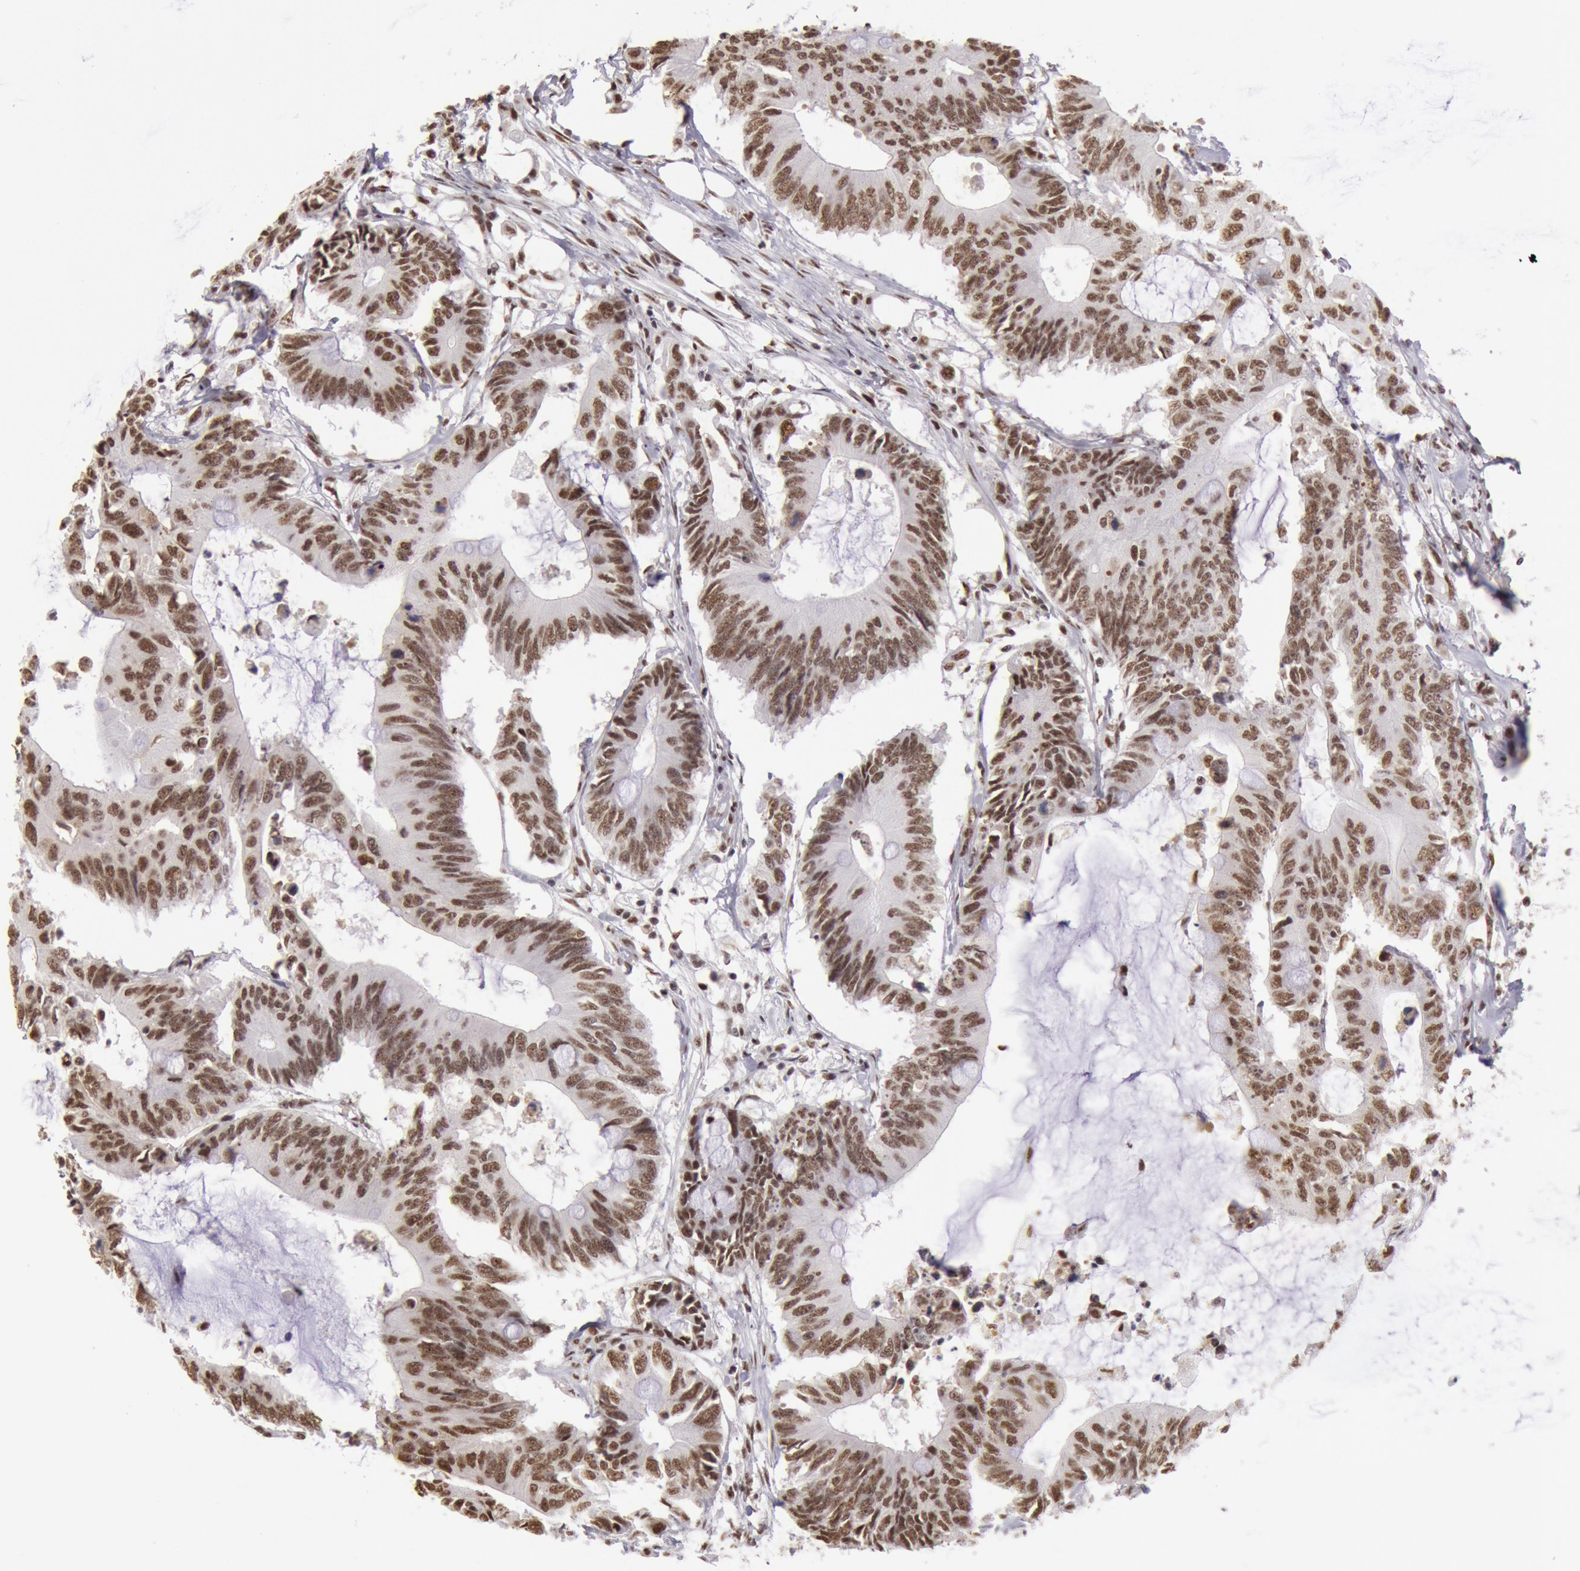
{"staining": {"intensity": "strong", "quantity": ">75%", "location": "nuclear"}, "tissue": "colorectal cancer", "cell_type": "Tumor cells", "image_type": "cancer", "snomed": [{"axis": "morphology", "description": "Adenocarcinoma, NOS"}, {"axis": "topography", "description": "Colon"}], "caption": "A brown stain labels strong nuclear staining of a protein in human colorectal cancer (adenocarcinoma) tumor cells.", "gene": "SNRPD3", "patient": {"sex": "male", "age": 71}}